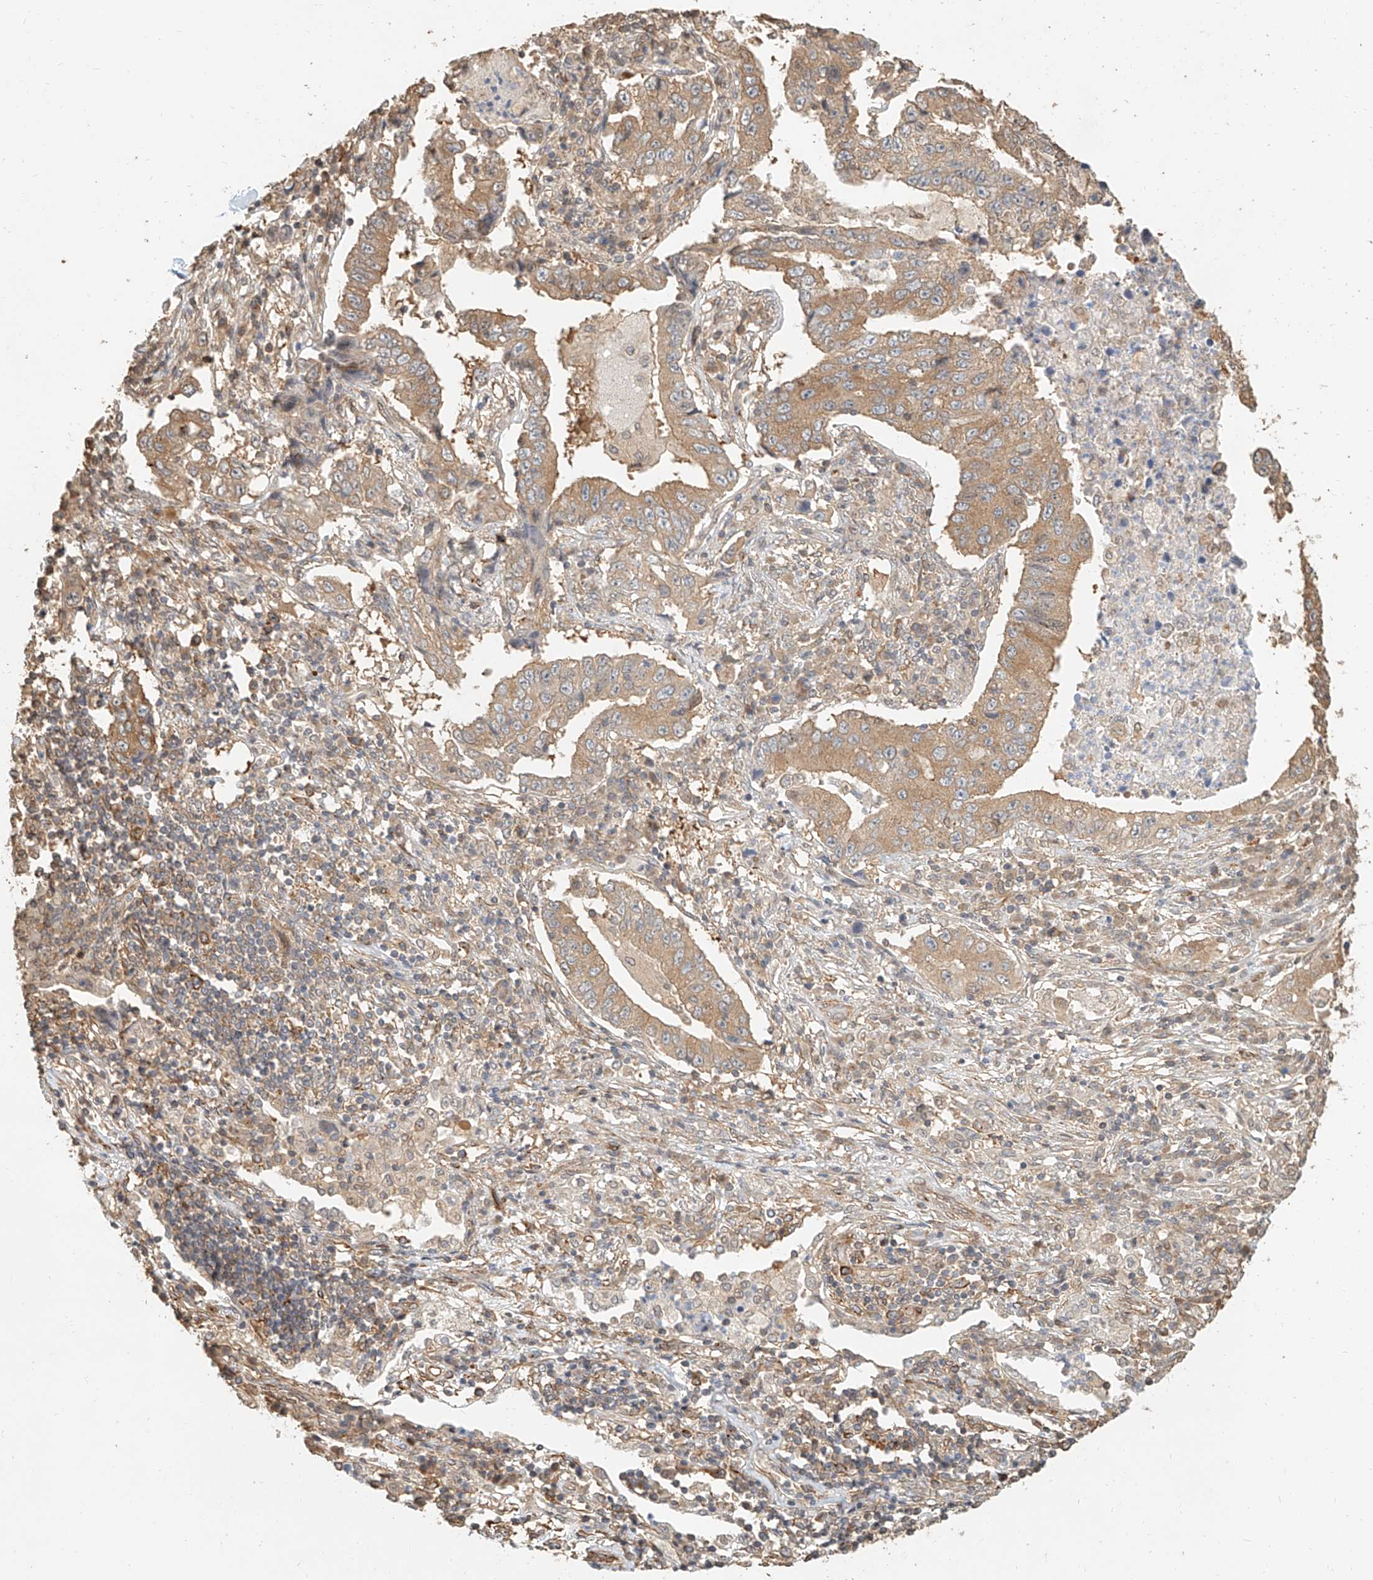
{"staining": {"intensity": "moderate", "quantity": ">75%", "location": "cytoplasmic/membranous"}, "tissue": "lung cancer", "cell_type": "Tumor cells", "image_type": "cancer", "snomed": [{"axis": "morphology", "description": "Adenocarcinoma, NOS"}, {"axis": "topography", "description": "Lung"}], "caption": "Lung cancer (adenocarcinoma) stained for a protein exhibits moderate cytoplasmic/membranous positivity in tumor cells. (IHC, brightfield microscopy, high magnification).", "gene": "NAP1L1", "patient": {"sex": "female", "age": 51}}